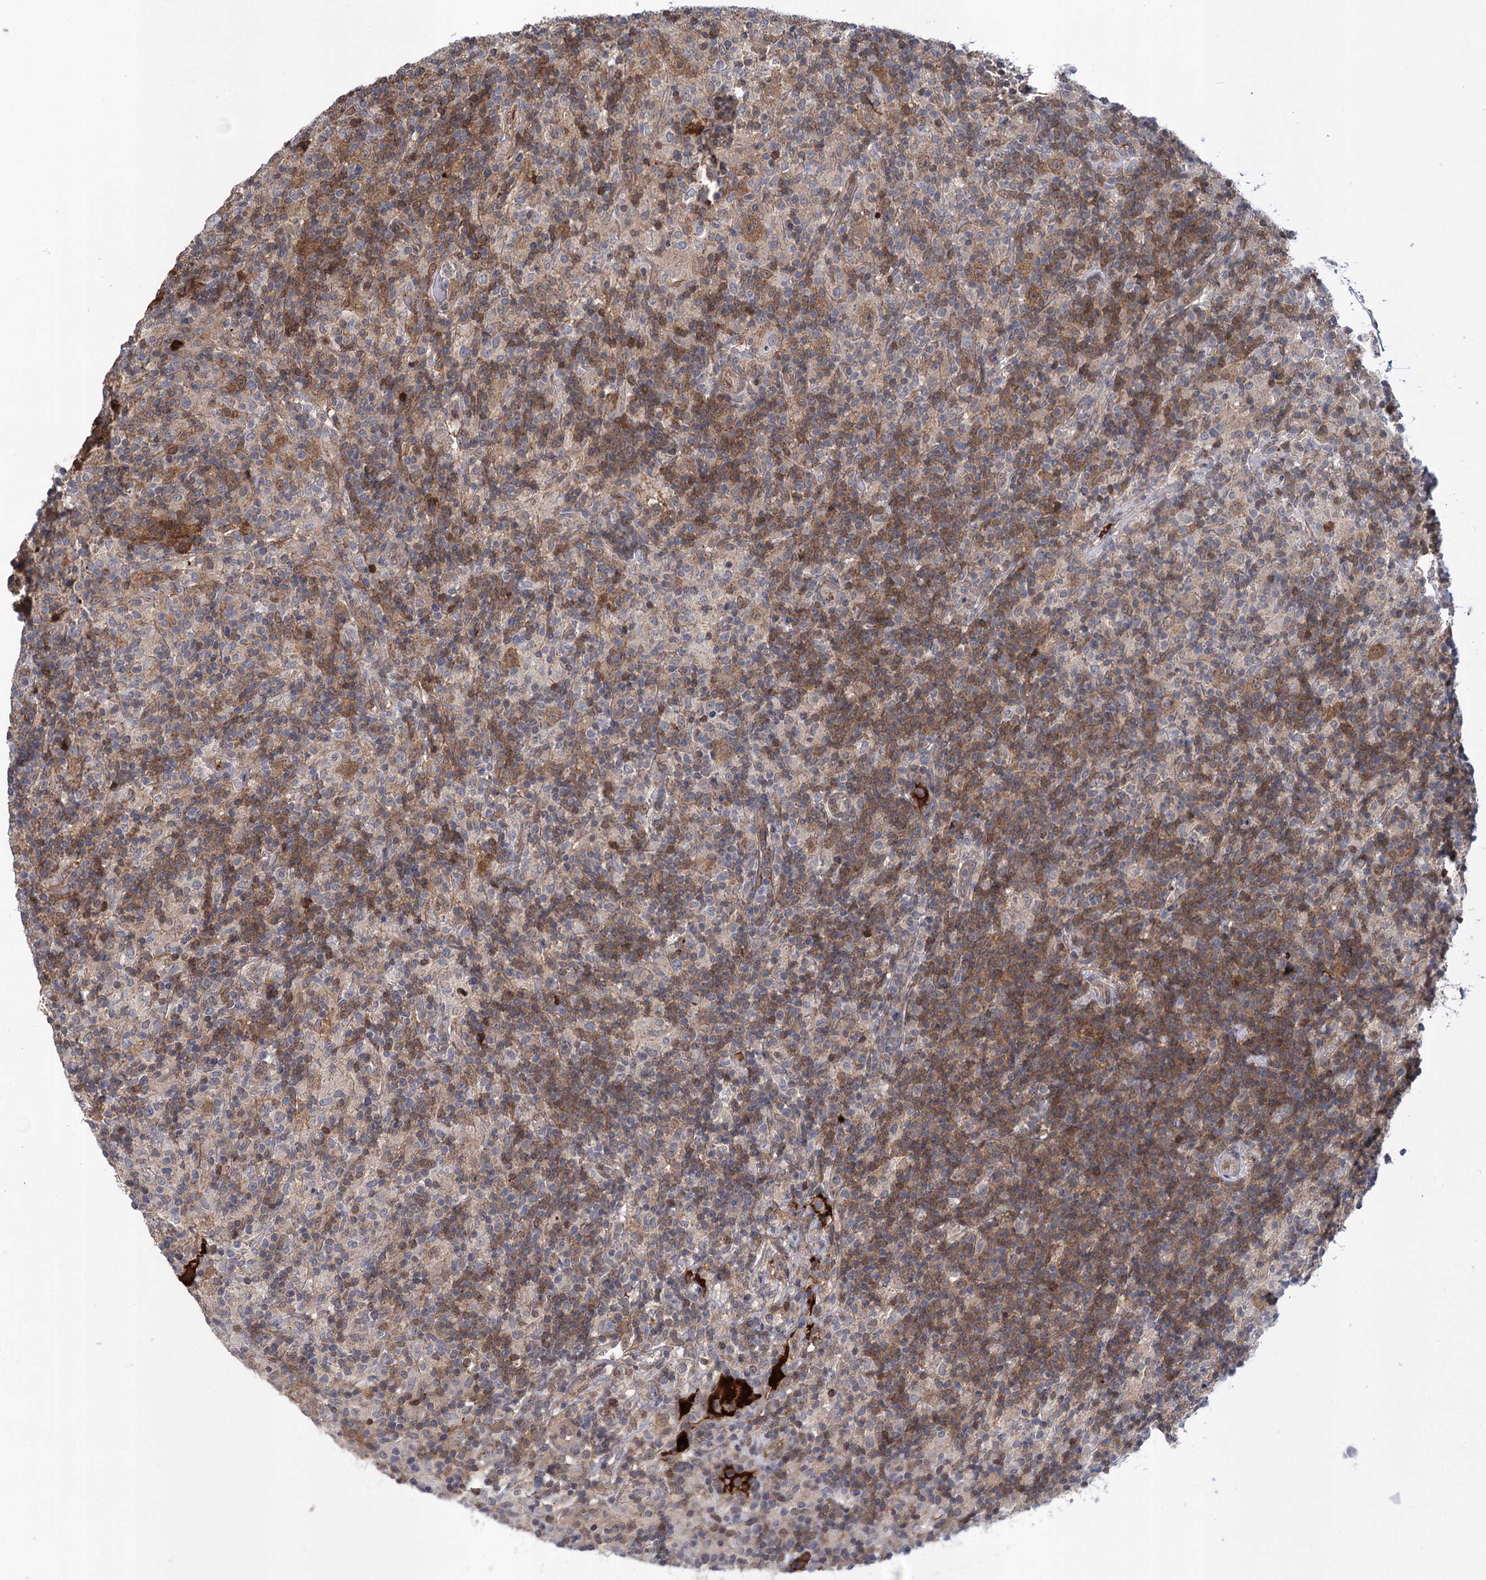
{"staining": {"intensity": "moderate", "quantity": "25%-75%", "location": "cytoplasmic/membranous"}, "tissue": "lymphoma", "cell_type": "Tumor cells", "image_type": "cancer", "snomed": [{"axis": "morphology", "description": "Hodgkin's disease, NOS"}, {"axis": "topography", "description": "Lymph node"}], "caption": "Immunohistochemistry (DAB (3,3'-diaminobenzidine)) staining of human Hodgkin's disease exhibits moderate cytoplasmic/membranous protein staining in about 25%-75% of tumor cells.", "gene": "GLO1", "patient": {"sex": "male", "age": 70}}